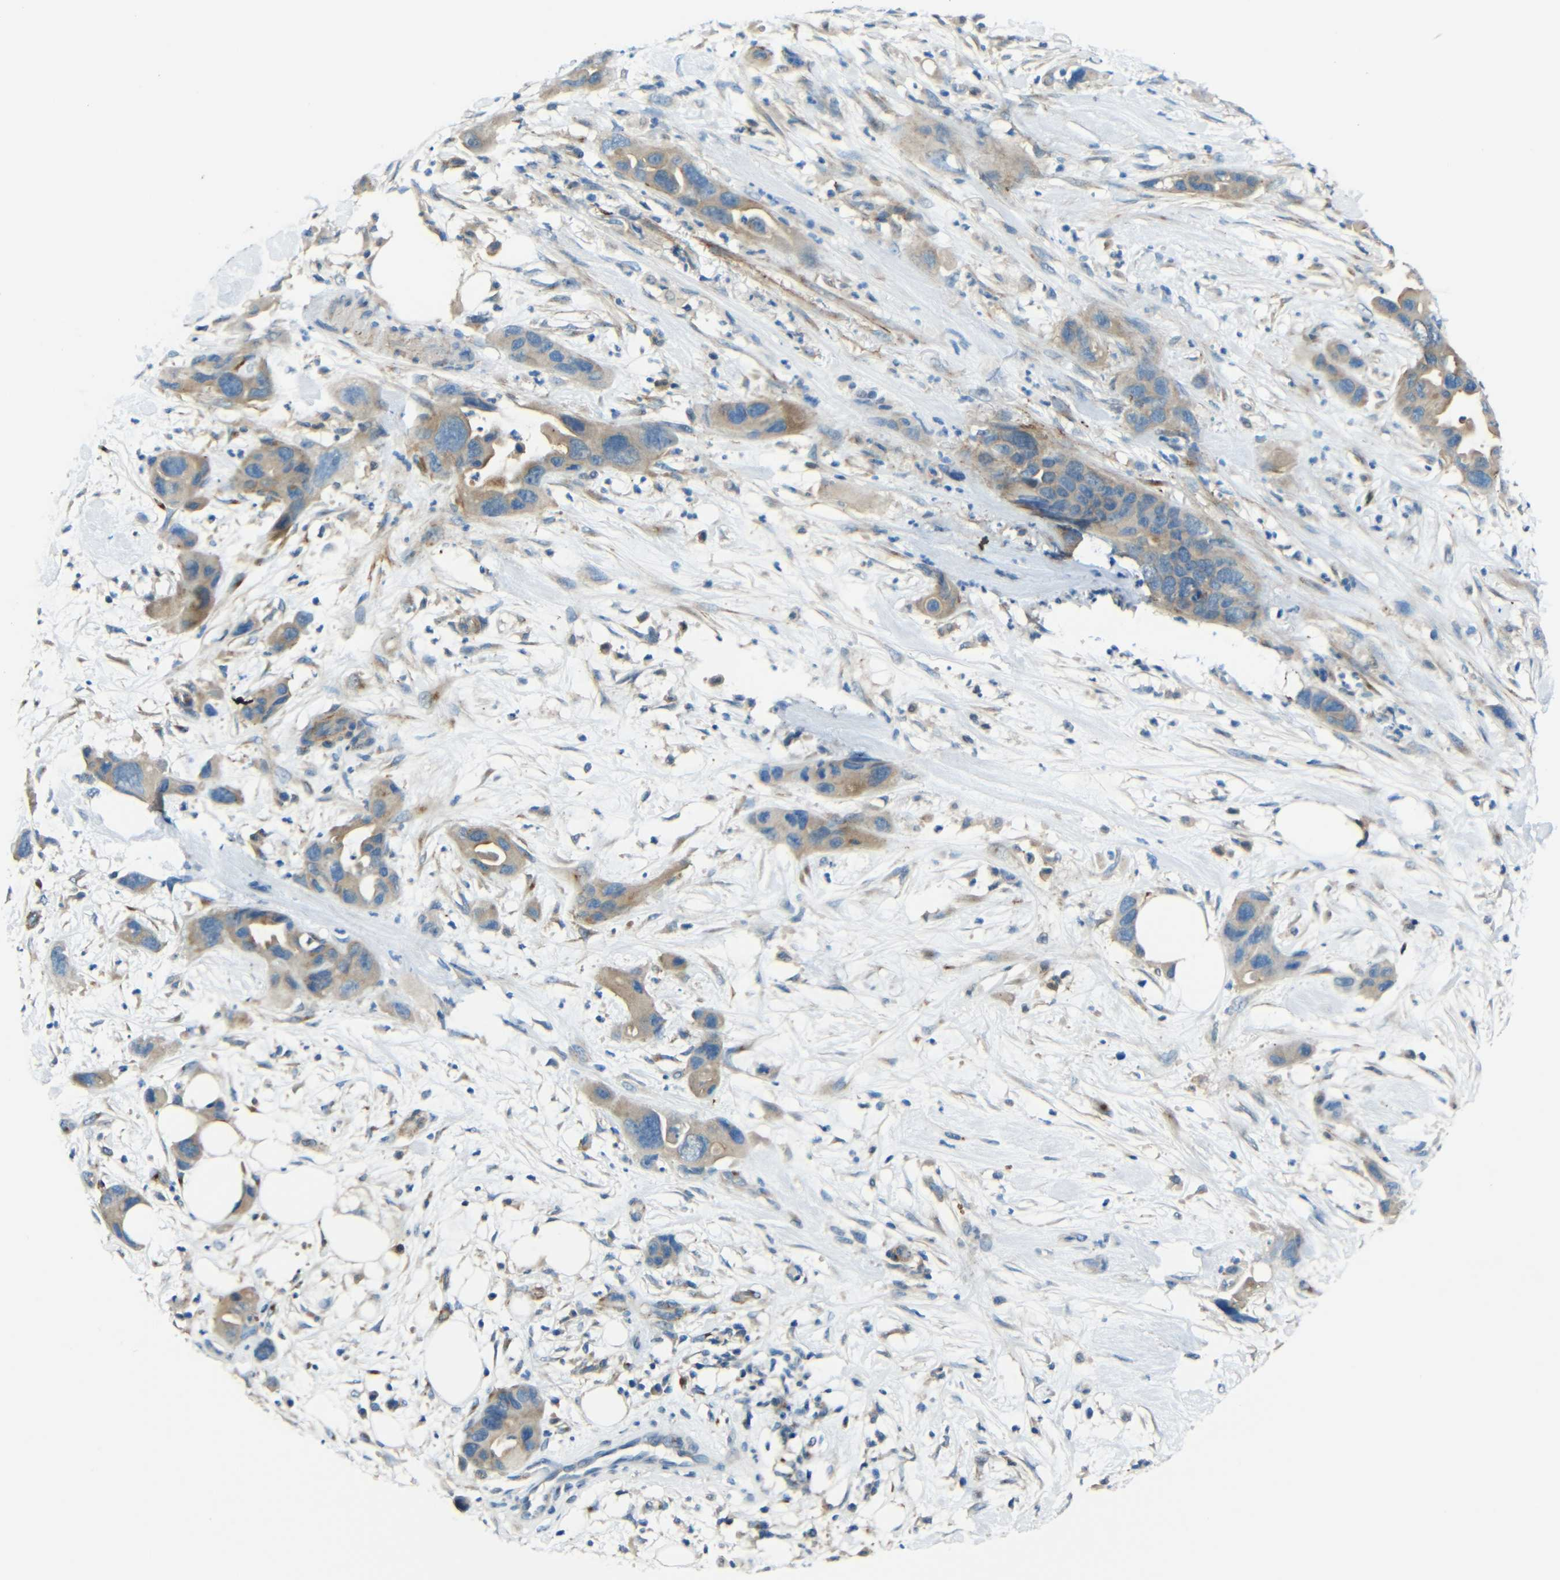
{"staining": {"intensity": "weak", "quantity": ">75%", "location": "cytoplasmic/membranous"}, "tissue": "pancreatic cancer", "cell_type": "Tumor cells", "image_type": "cancer", "snomed": [{"axis": "morphology", "description": "Adenocarcinoma, NOS"}, {"axis": "topography", "description": "Pancreas"}], "caption": "An IHC image of tumor tissue is shown. Protein staining in brown labels weak cytoplasmic/membranous positivity in pancreatic cancer within tumor cells.", "gene": "CYP26B1", "patient": {"sex": "female", "age": 71}}